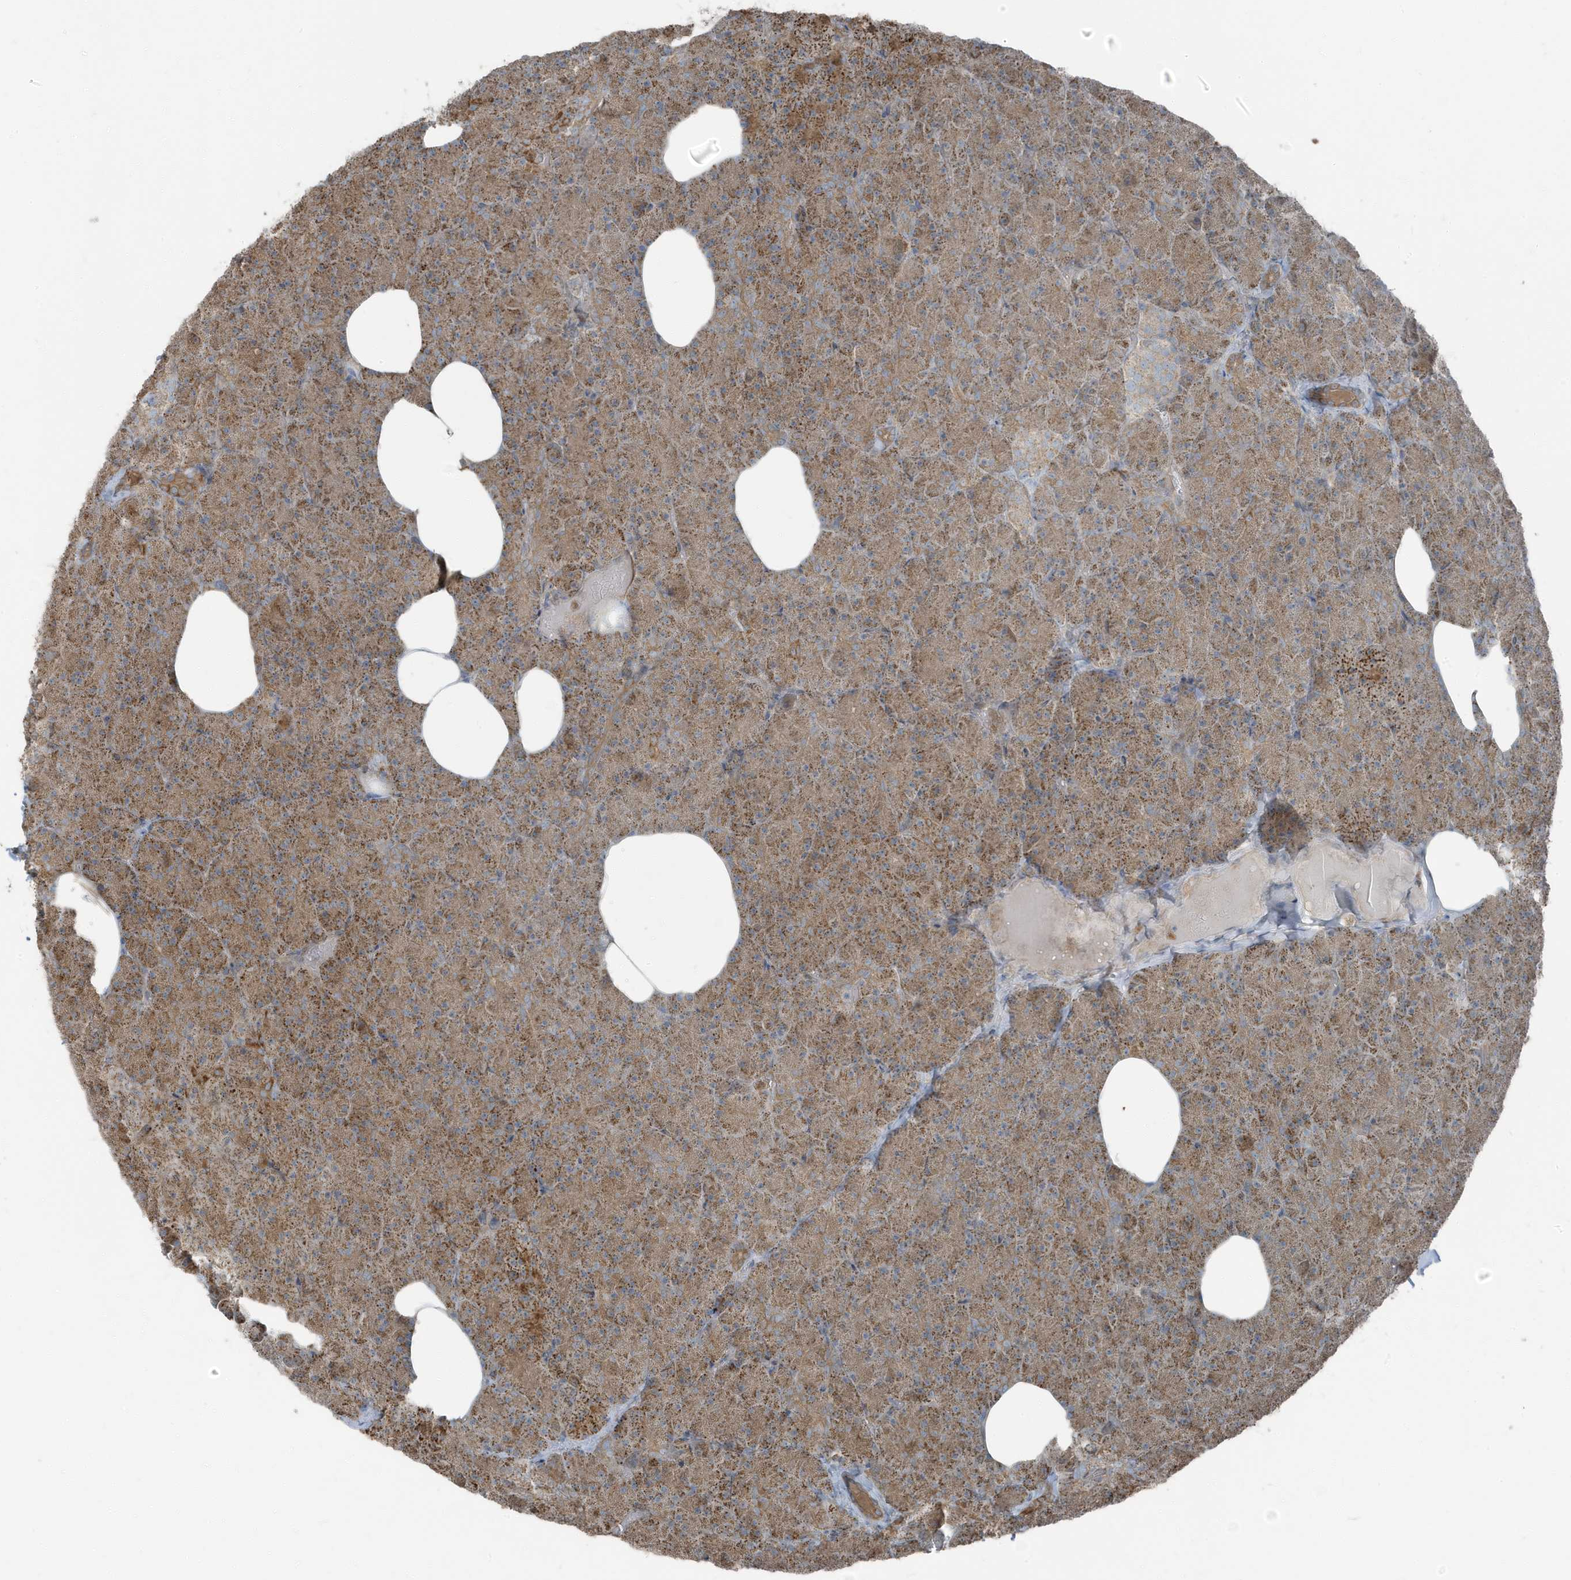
{"staining": {"intensity": "moderate", "quantity": ">75%", "location": "cytoplasmic/membranous"}, "tissue": "pancreas", "cell_type": "Exocrine glandular cells", "image_type": "normal", "snomed": [{"axis": "morphology", "description": "Normal tissue, NOS"}, {"axis": "morphology", "description": "Carcinoid, malignant, NOS"}, {"axis": "topography", "description": "Pancreas"}], "caption": "A brown stain labels moderate cytoplasmic/membranous expression of a protein in exocrine glandular cells of benign human pancreas.", "gene": "AZI2", "patient": {"sex": "female", "age": 35}}